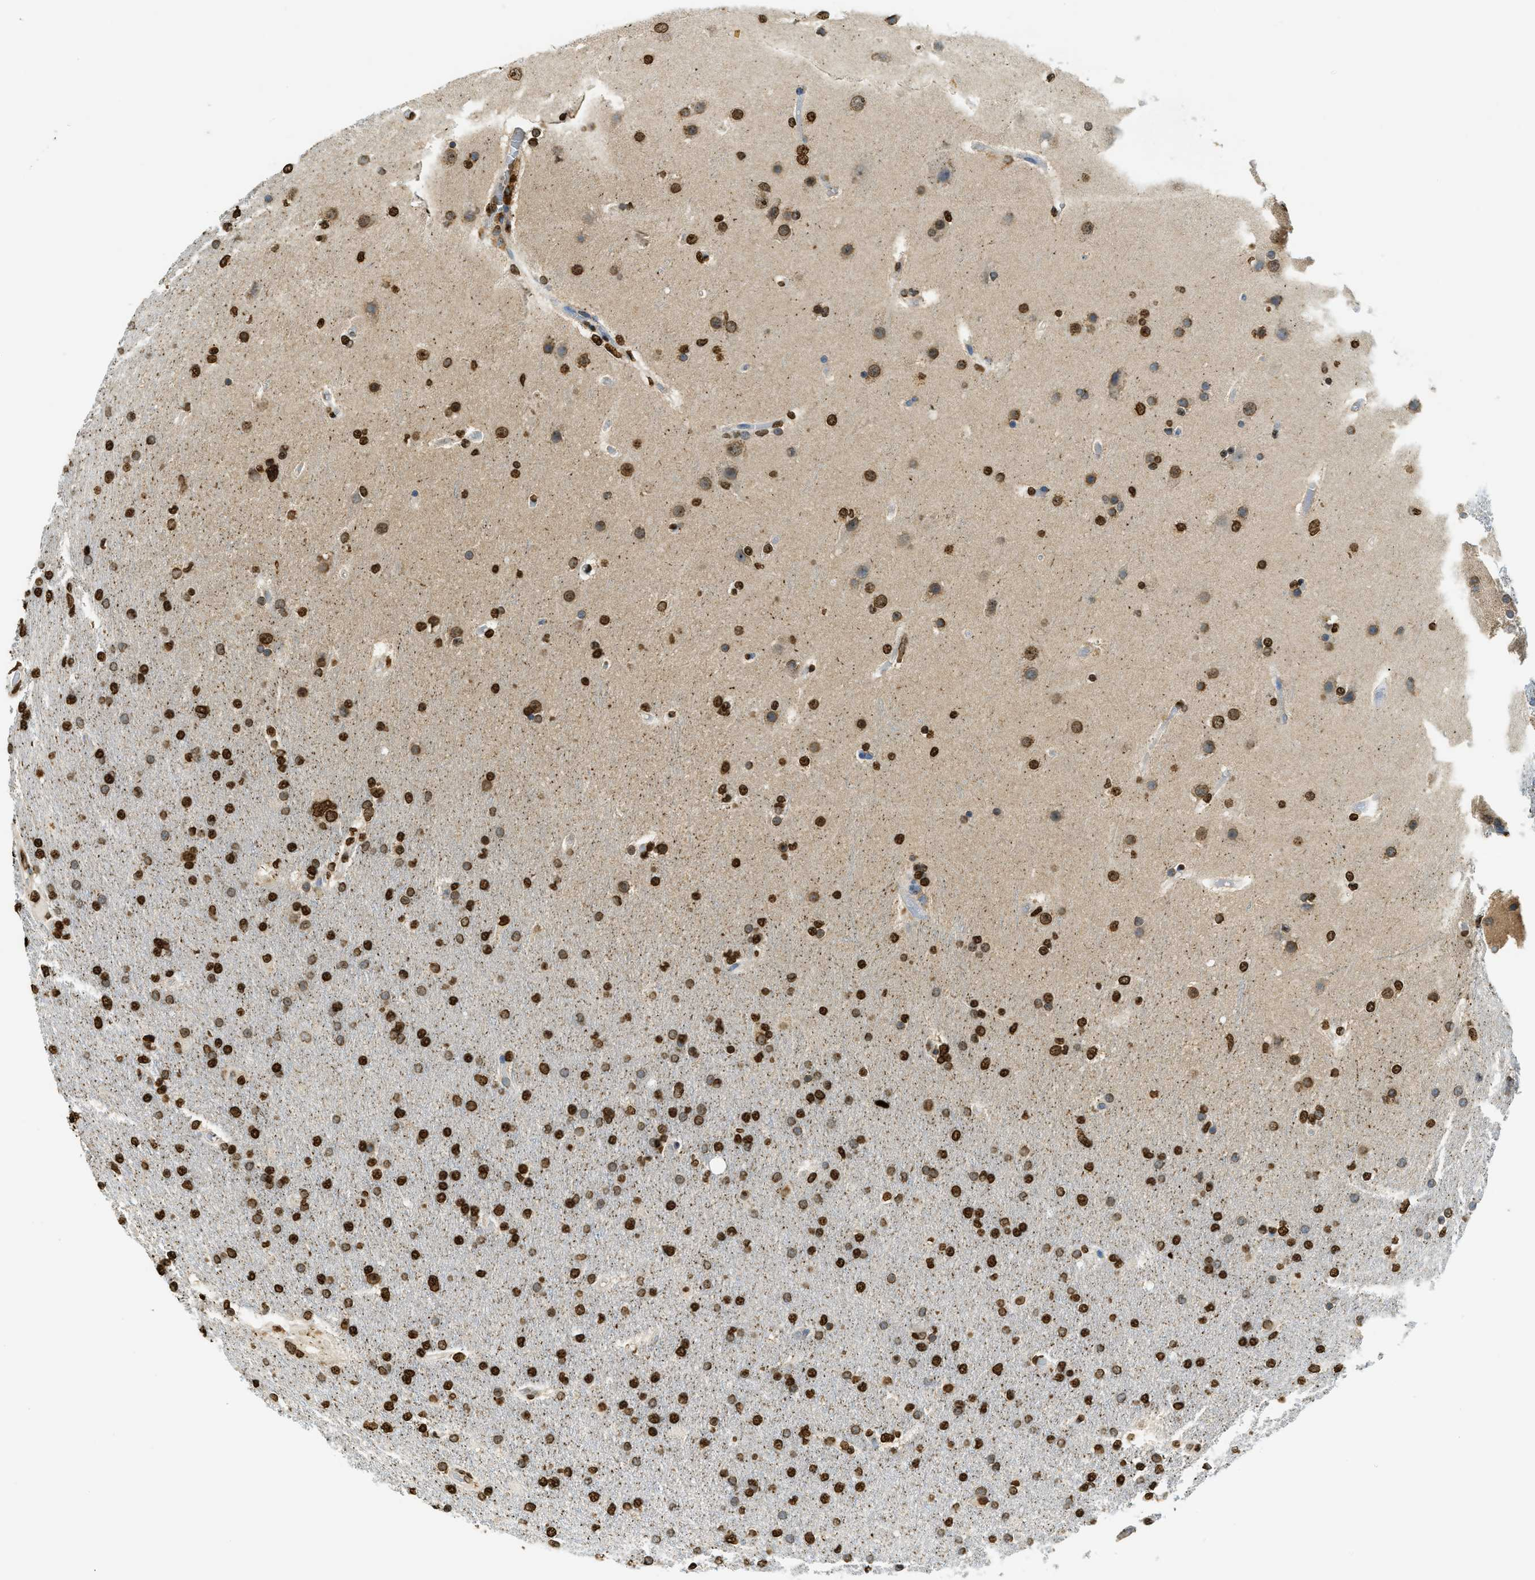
{"staining": {"intensity": "strong", "quantity": ">75%", "location": "nuclear"}, "tissue": "glioma", "cell_type": "Tumor cells", "image_type": "cancer", "snomed": [{"axis": "morphology", "description": "Glioma, malignant, High grade"}, {"axis": "topography", "description": "Cerebral cortex"}], "caption": "A high-resolution image shows immunohistochemistry (IHC) staining of malignant glioma (high-grade), which displays strong nuclear staining in about >75% of tumor cells.", "gene": "NR5A2", "patient": {"sex": "female", "age": 36}}